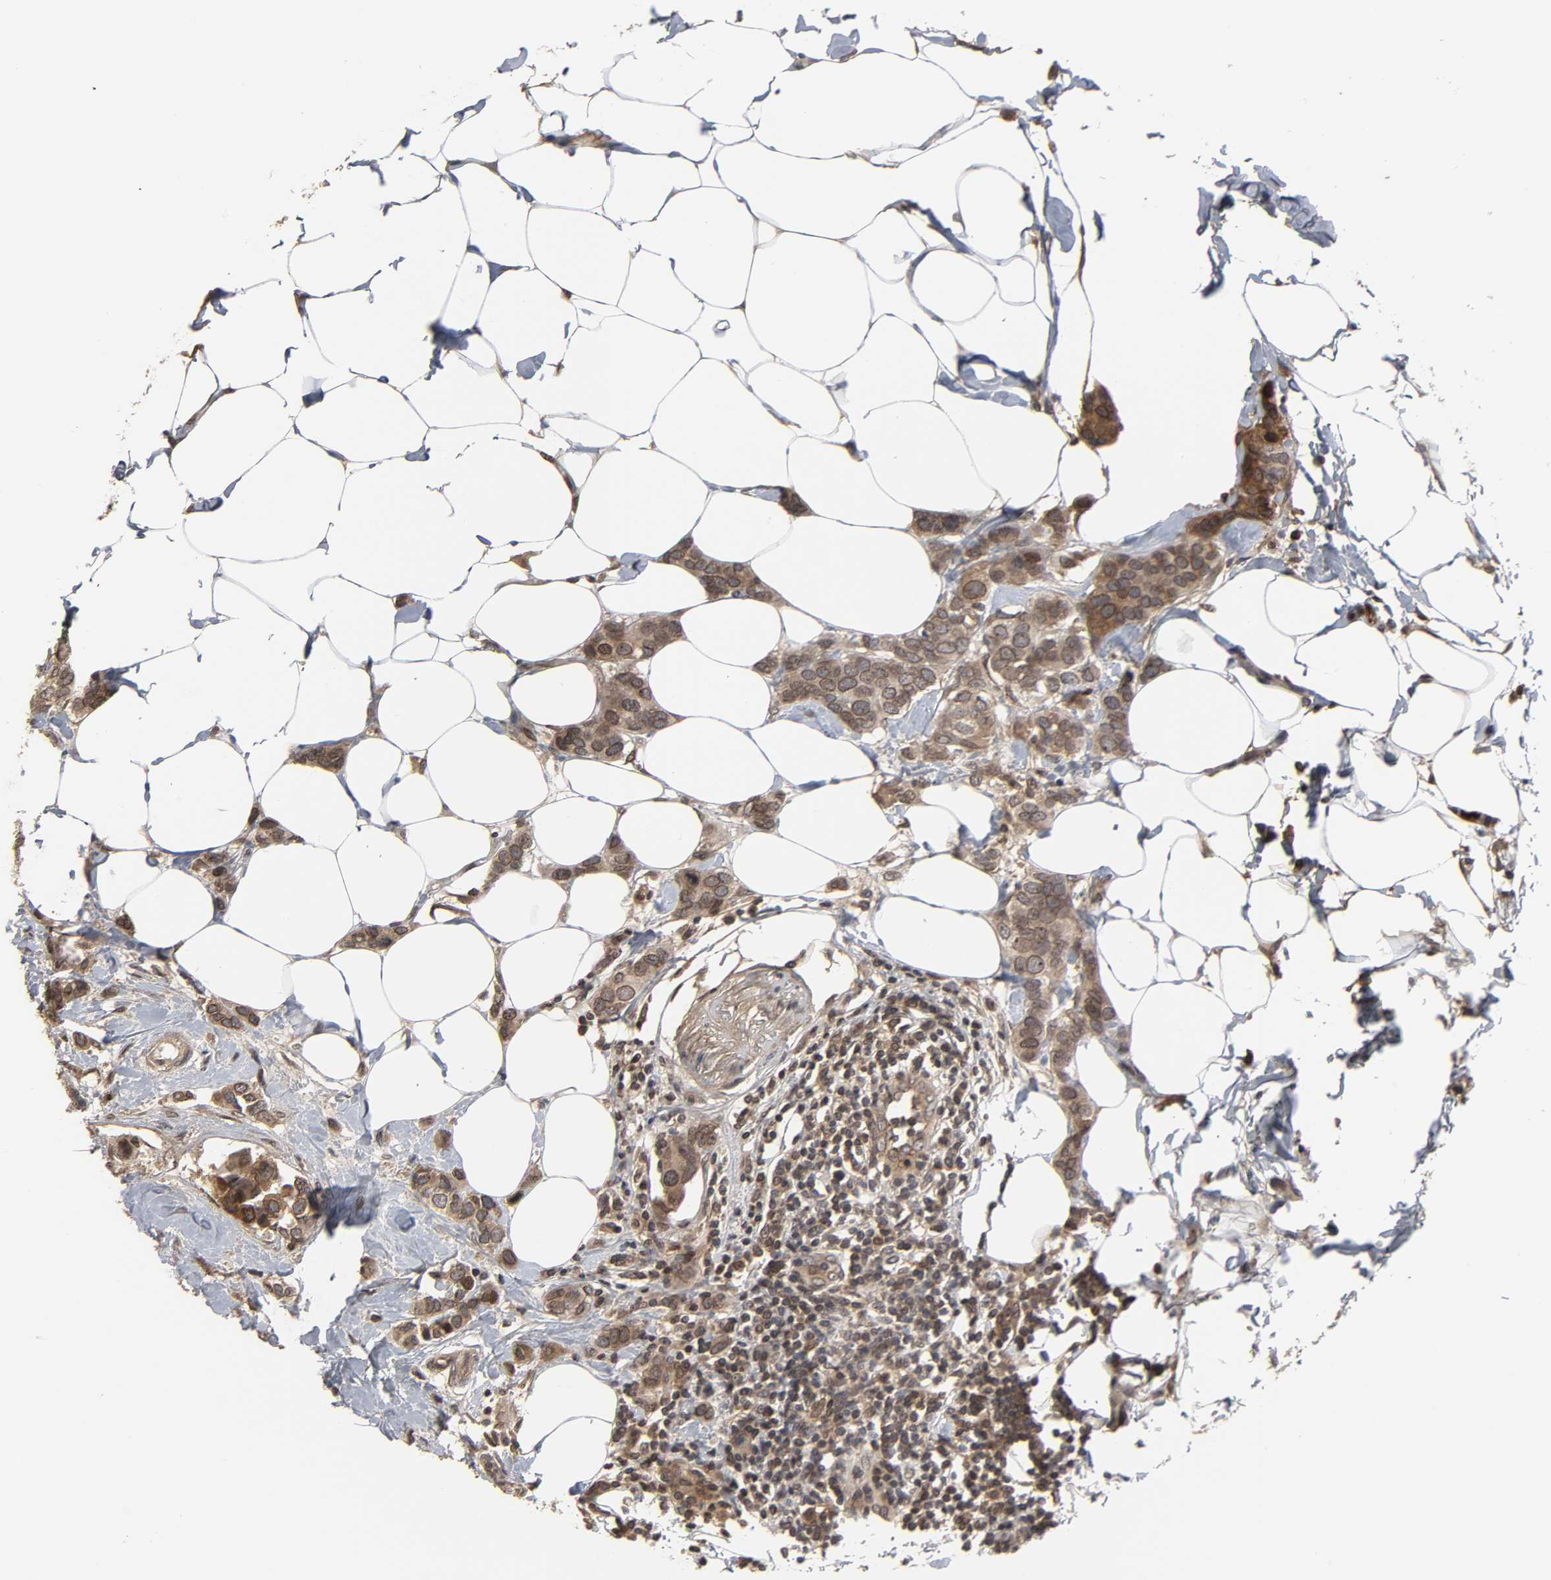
{"staining": {"intensity": "strong", "quantity": ">75%", "location": "cytoplasmic/membranous,nuclear"}, "tissue": "breast cancer", "cell_type": "Tumor cells", "image_type": "cancer", "snomed": [{"axis": "morphology", "description": "Normal tissue, NOS"}, {"axis": "morphology", "description": "Duct carcinoma"}, {"axis": "topography", "description": "Breast"}], "caption": "Immunohistochemical staining of human infiltrating ductal carcinoma (breast) reveals strong cytoplasmic/membranous and nuclear protein positivity in about >75% of tumor cells. The staining was performed using DAB (3,3'-diaminobenzidine), with brown indicating positive protein expression. Nuclei are stained blue with hematoxylin.", "gene": "CPN2", "patient": {"sex": "female", "age": 50}}